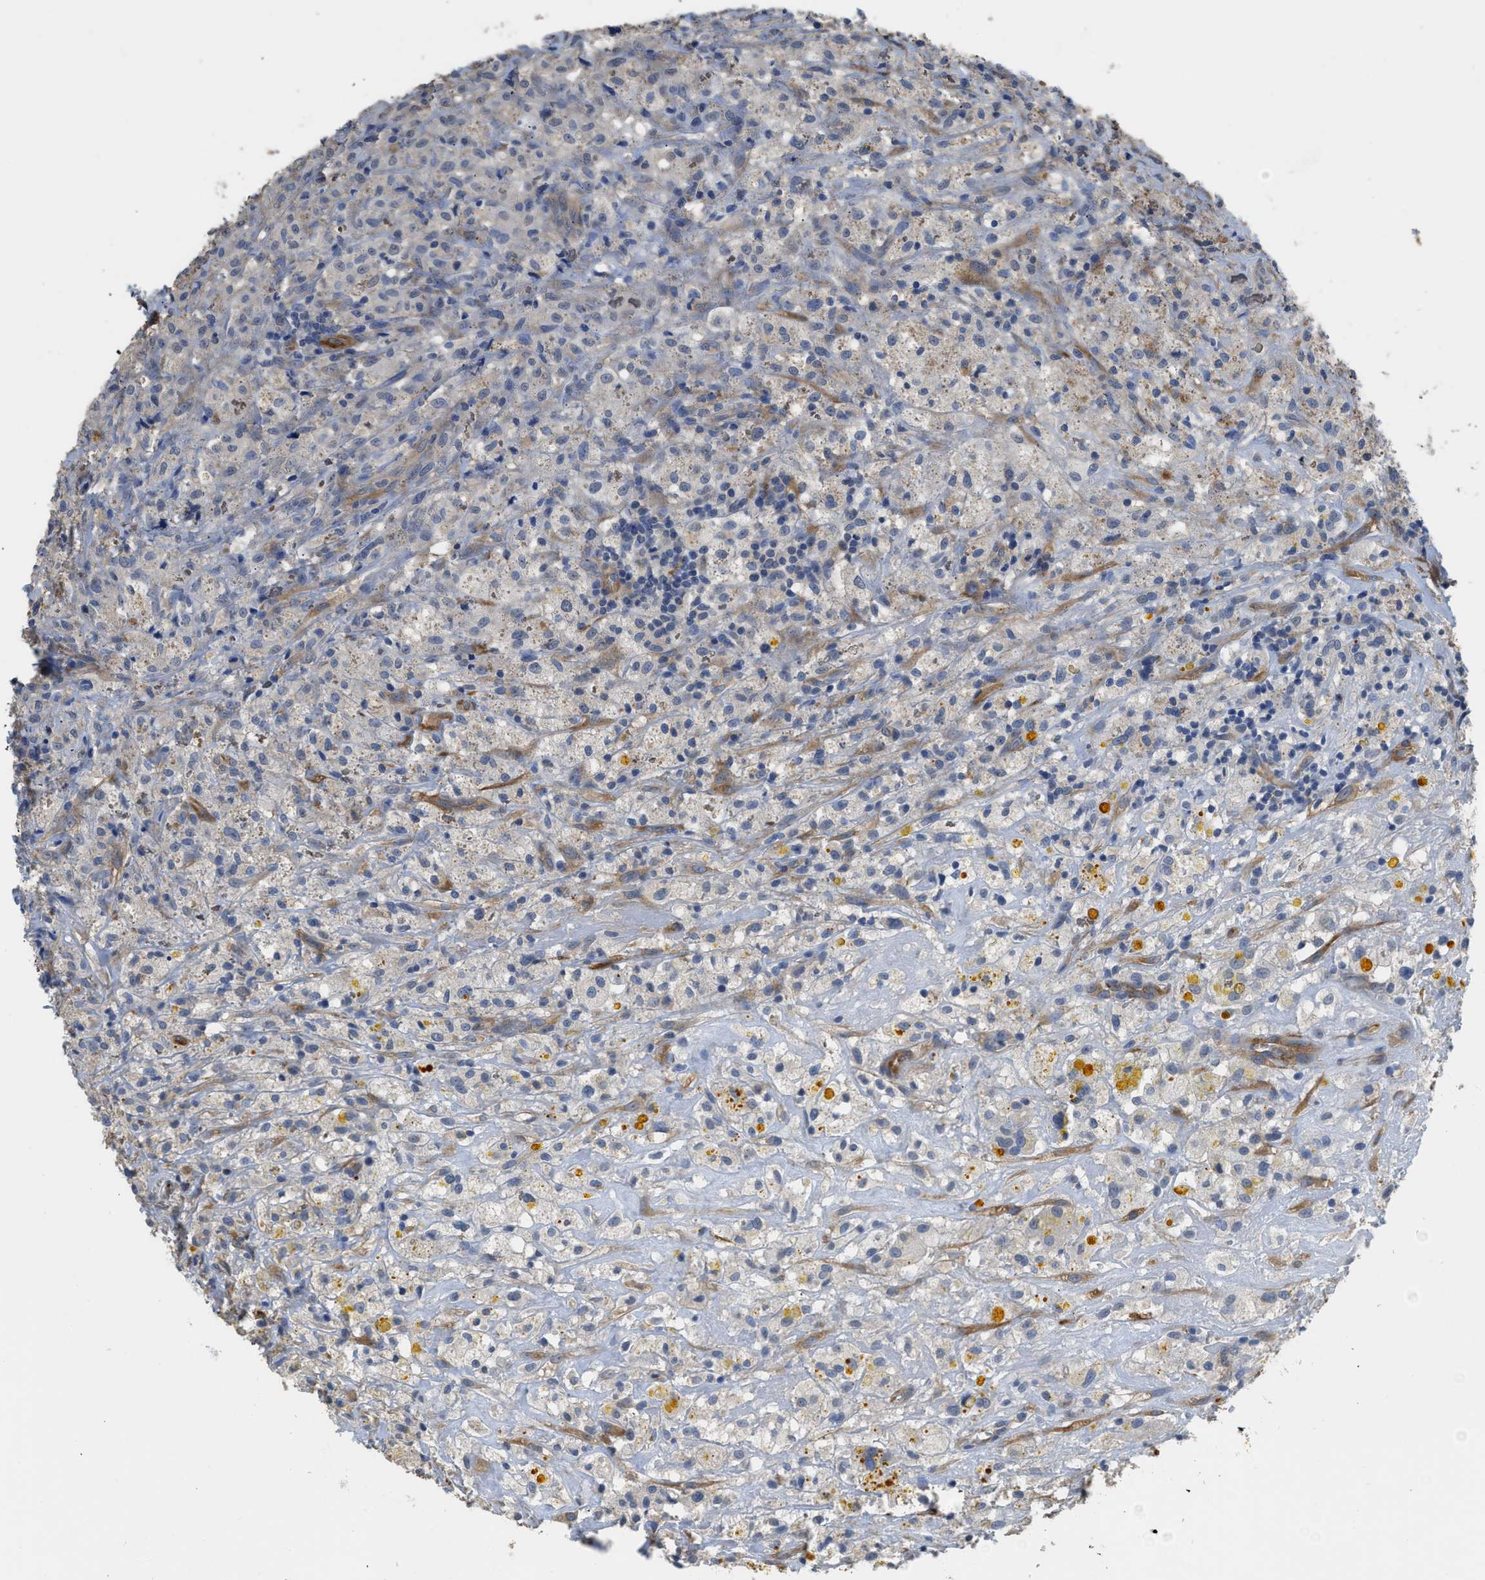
{"staining": {"intensity": "negative", "quantity": "none", "location": "none"}, "tissue": "testis cancer", "cell_type": "Tumor cells", "image_type": "cancer", "snomed": [{"axis": "morphology", "description": "Carcinoma, Embryonal, NOS"}, {"axis": "topography", "description": "Testis"}], "caption": "Protein analysis of testis cancer exhibits no significant expression in tumor cells. (DAB immunohistochemistry (IHC) visualized using brightfield microscopy, high magnification).", "gene": "ZSWIM5", "patient": {"sex": "male", "age": 2}}